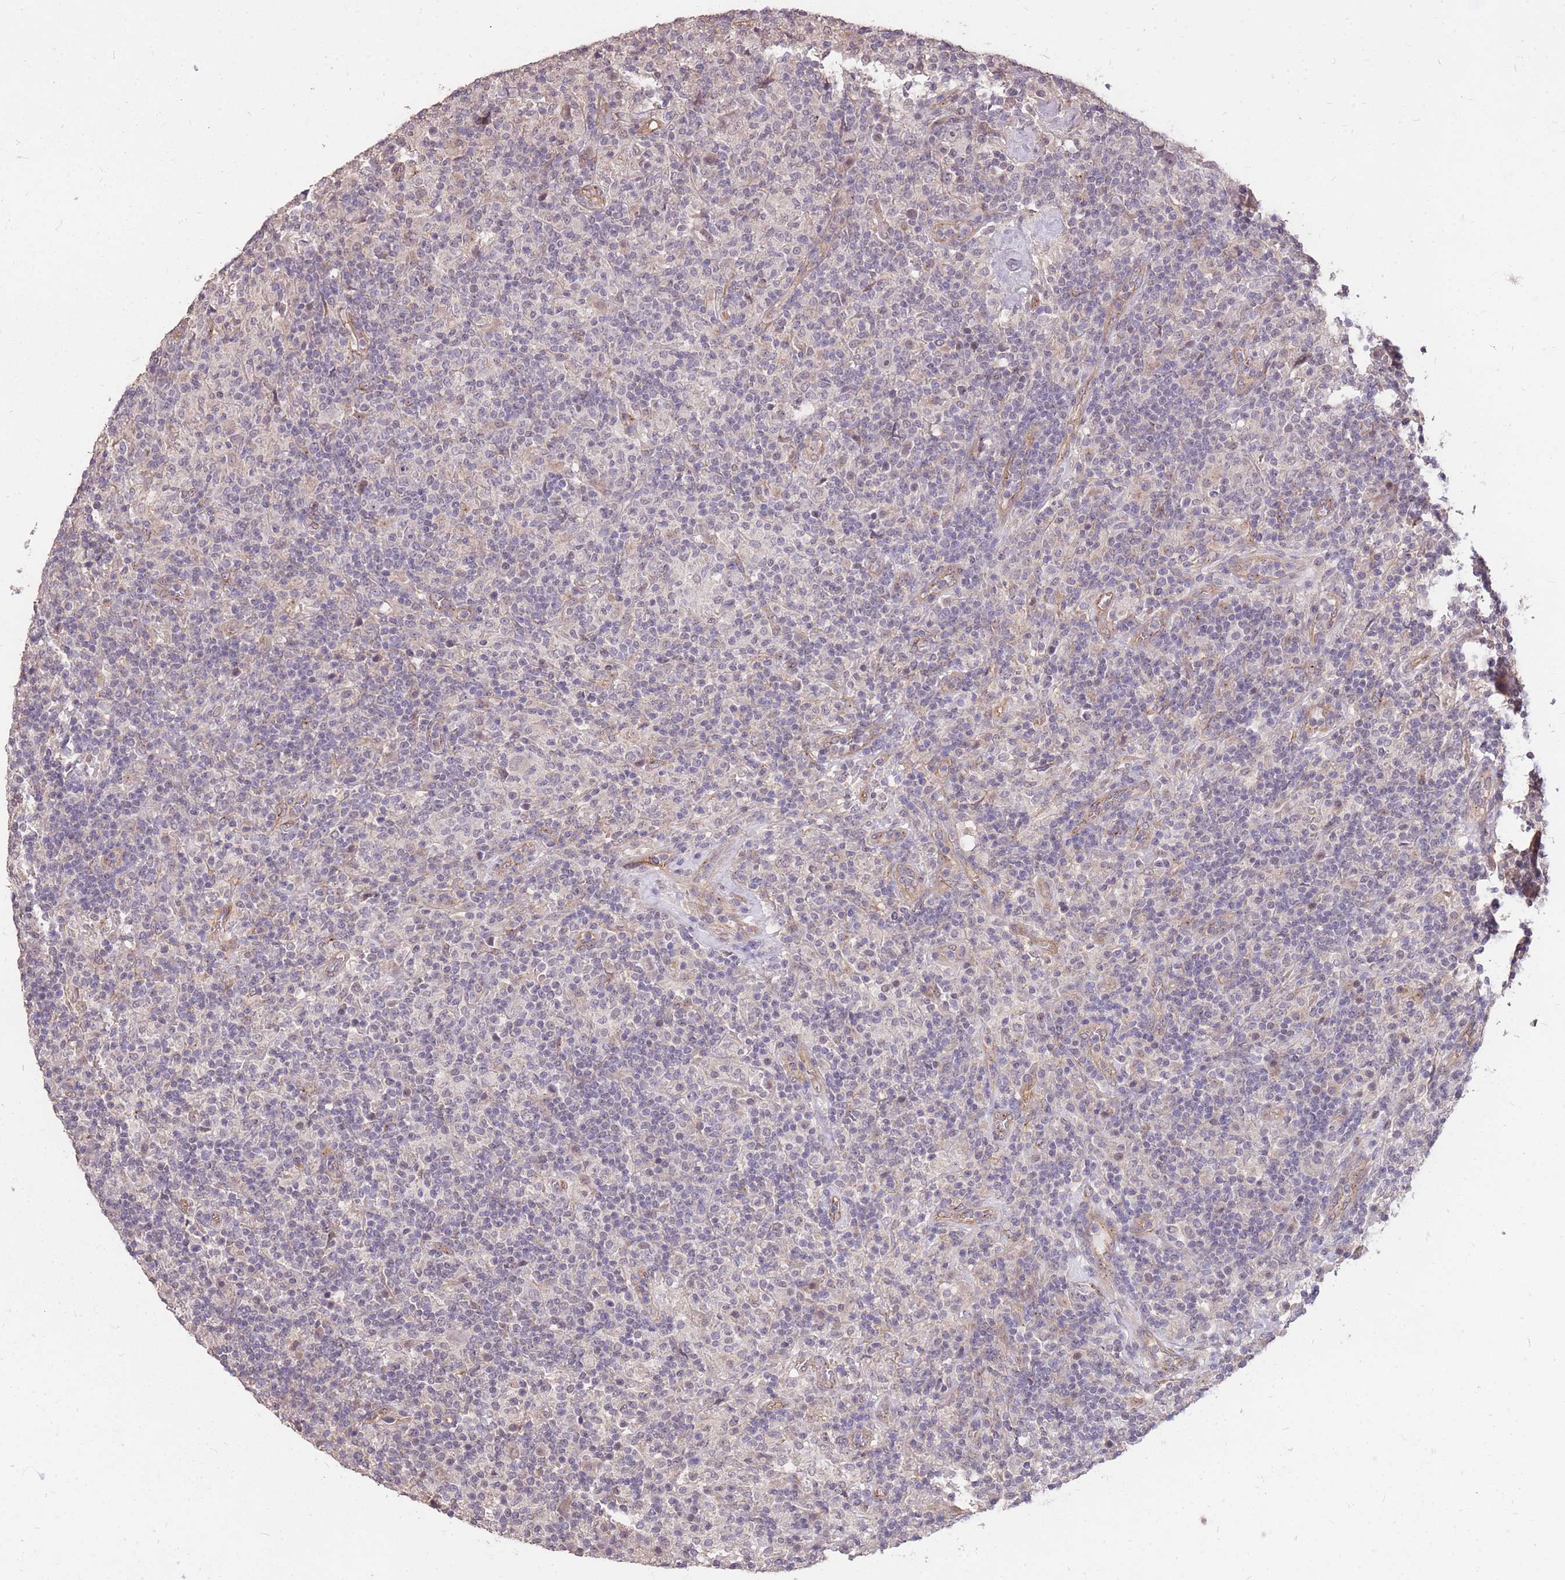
{"staining": {"intensity": "negative", "quantity": "none", "location": "none"}, "tissue": "lymphoma", "cell_type": "Tumor cells", "image_type": "cancer", "snomed": [{"axis": "morphology", "description": "Hodgkin's disease, NOS"}, {"axis": "topography", "description": "Lymph node"}], "caption": "Hodgkin's disease stained for a protein using IHC exhibits no positivity tumor cells.", "gene": "DYNC1LI2", "patient": {"sex": "male", "age": 70}}